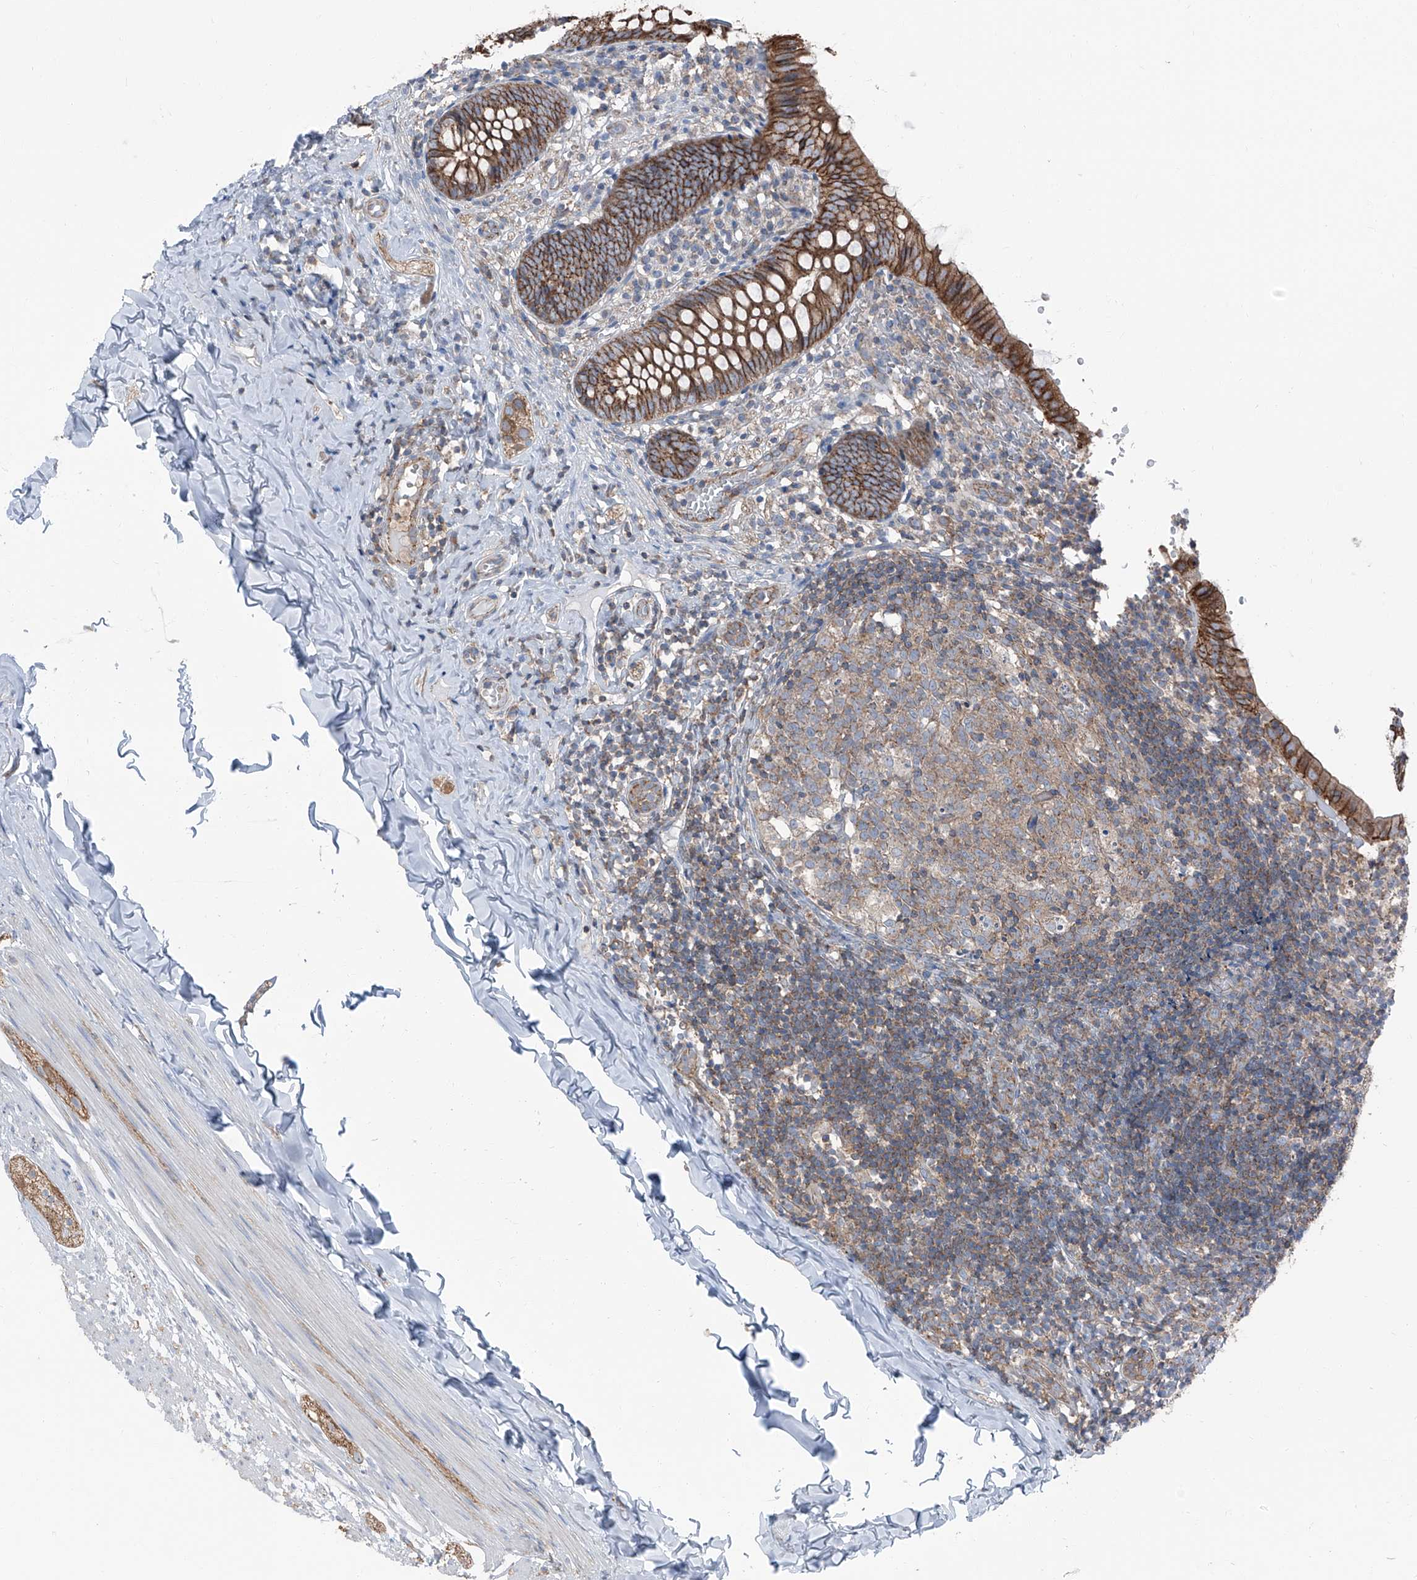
{"staining": {"intensity": "moderate", "quantity": ">75%", "location": "cytoplasmic/membranous"}, "tissue": "appendix", "cell_type": "Glandular cells", "image_type": "normal", "snomed": [{"axis": "morphology", "description": "Normal tissue, NOS"}, {"axis": "topography", "description": "Appendix"}], "caption": "Immunohistochemistry (IHC) (DAB) staining of unremarkable human appendix shows moderate cytoplasmic/membranous protein positivity in about >75% of glandular cells.", "gene": "GPR142", "patient": {"sex": "male", "age": 8}}